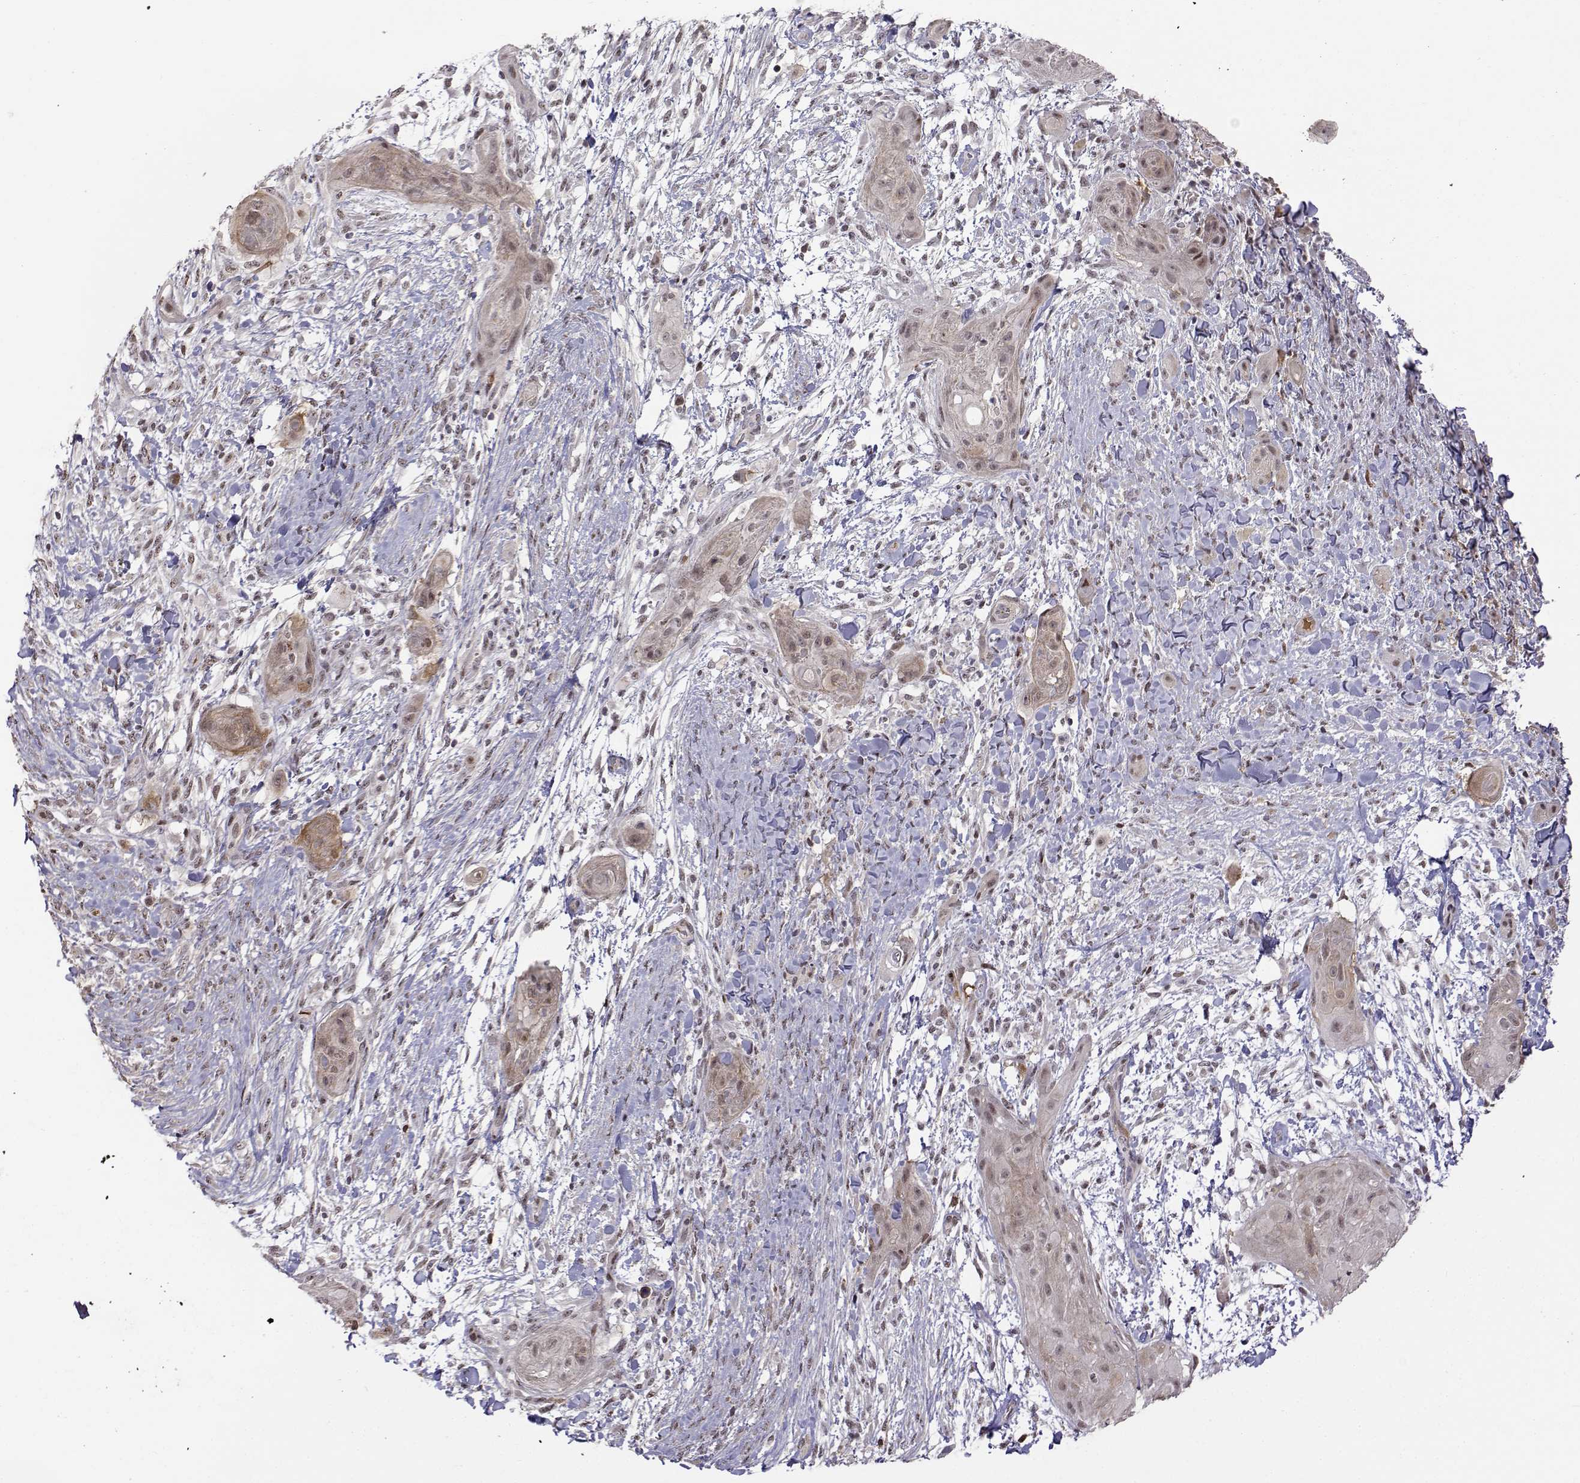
{"staining": {"intensity": "weak", "quantity": "25%-75%", "location": "nuclear"}, "tissue": "skin cancer", "cell_type": "Tumor cells", "image_type": "cancer", "snomed": [{"axis": "morphology", "description": "Squamous cell carcinoma, NOS"}, {"axis": "topography", "description": "Skin"}], "caption": "Protein staining of skin cancer tissue shows weak nuclear expression in about 25%-75% of tumor cells. The protein is stained brown, and the nuclei are stained in blue (DAB IHC with brightfield microscopy, high magnification).", "gene": "ITGA7", "patient": {"sex": "male", "age": 62}}